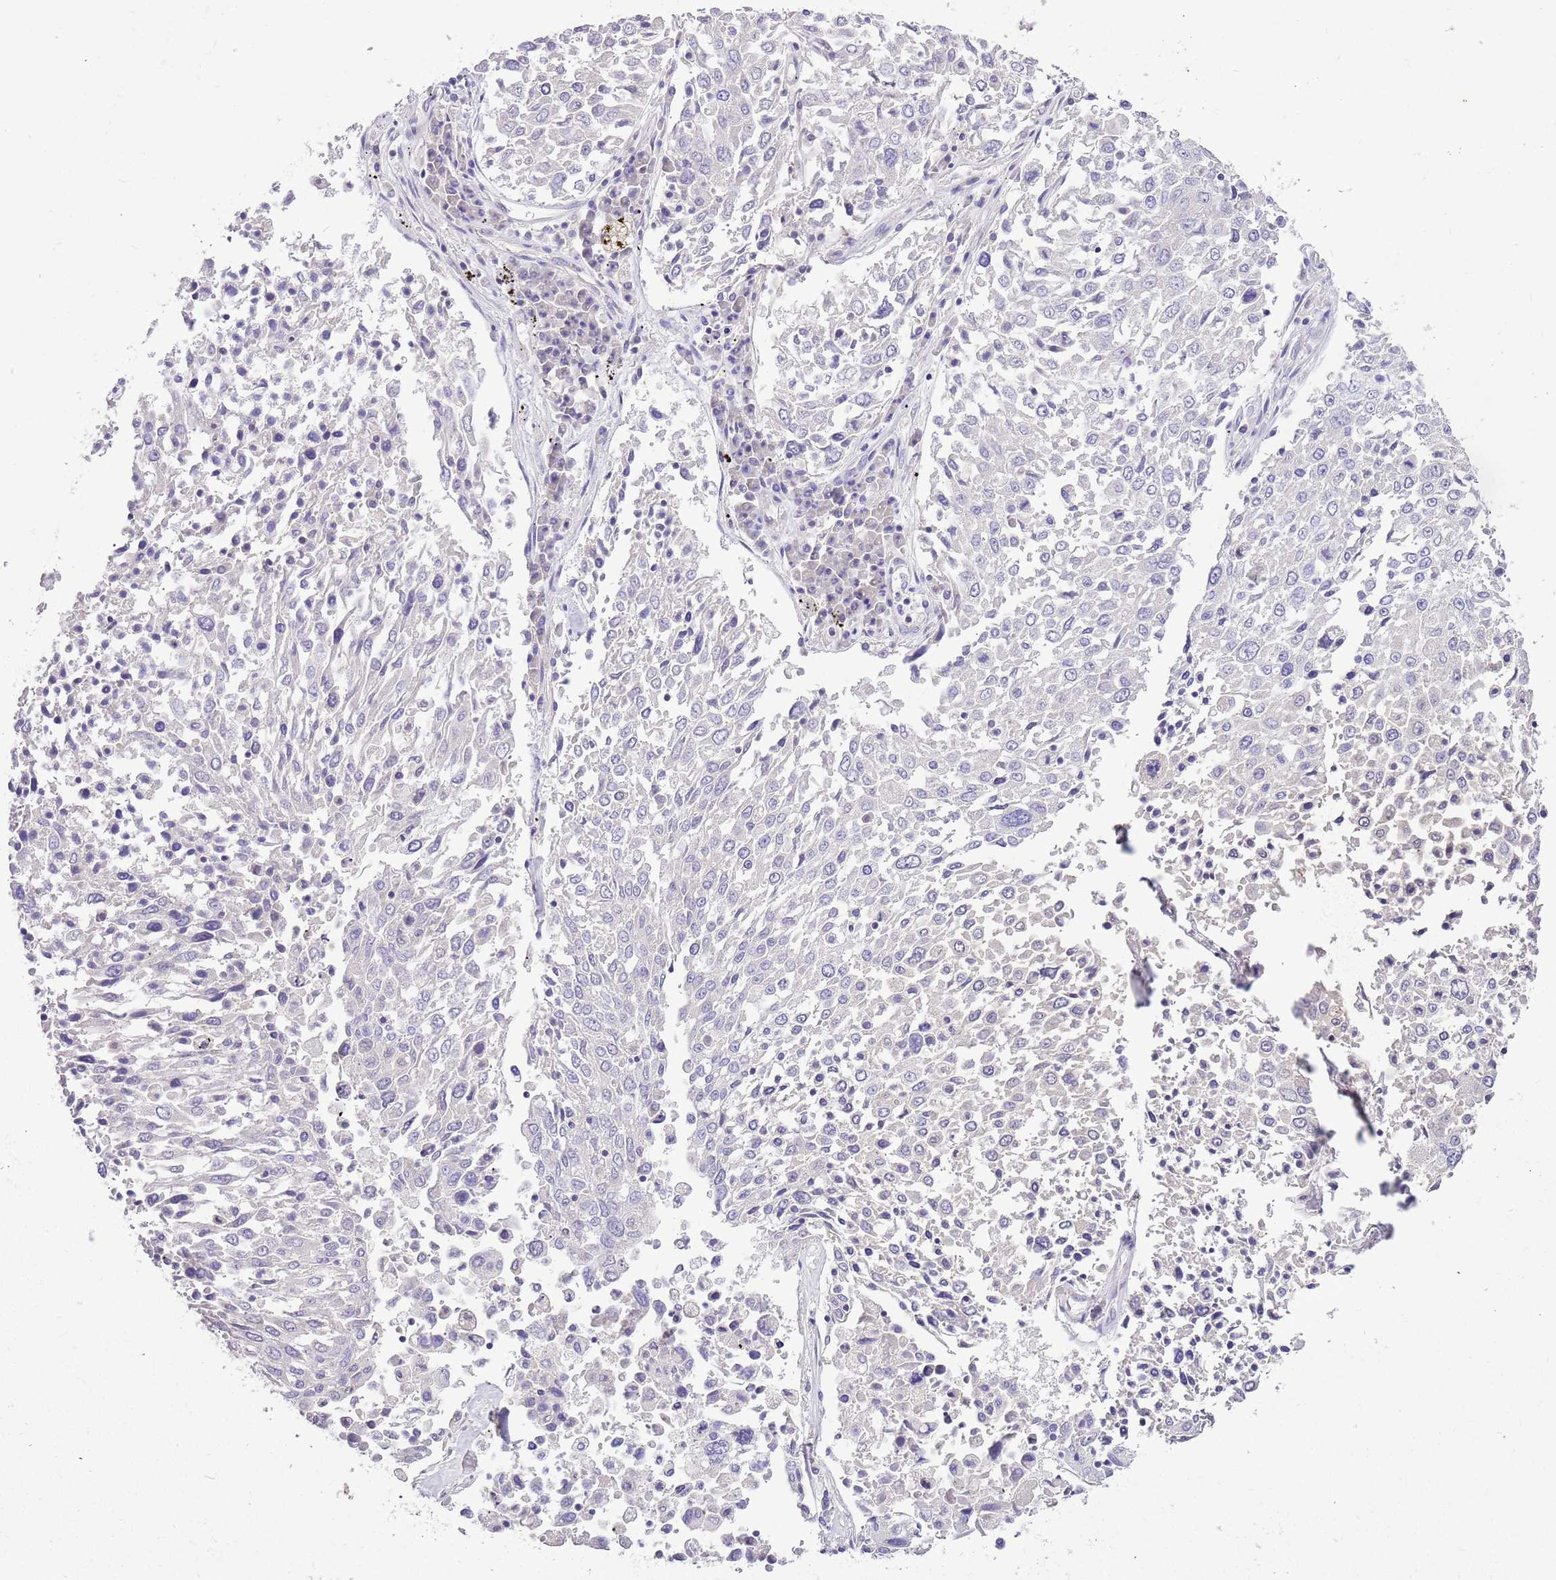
{"staining": {"intensity": "negative", "quantity": "none", "location": "none"}, "tissue": "lung cancer", "cell_type": "Tumor cells", "image_type": "cancer", "snomed": [{"axis": "morphology", "description": "Squamous cell carcinoma, NOS"}, {"axis": "topography", "description": "Lung"}], "caption": "This is a image of IHC staining of lung cancer, which shows no positivity in tumor cells. (Stains: DAB (3,3'-diaminobenzidine) immunohistochemistry (IHC) with hematoxylin counter stain, Microscopy: brightfield microscopy at high magnification).", "gene": "GLCE", "patient": {"sex": "male", "age": 65}}